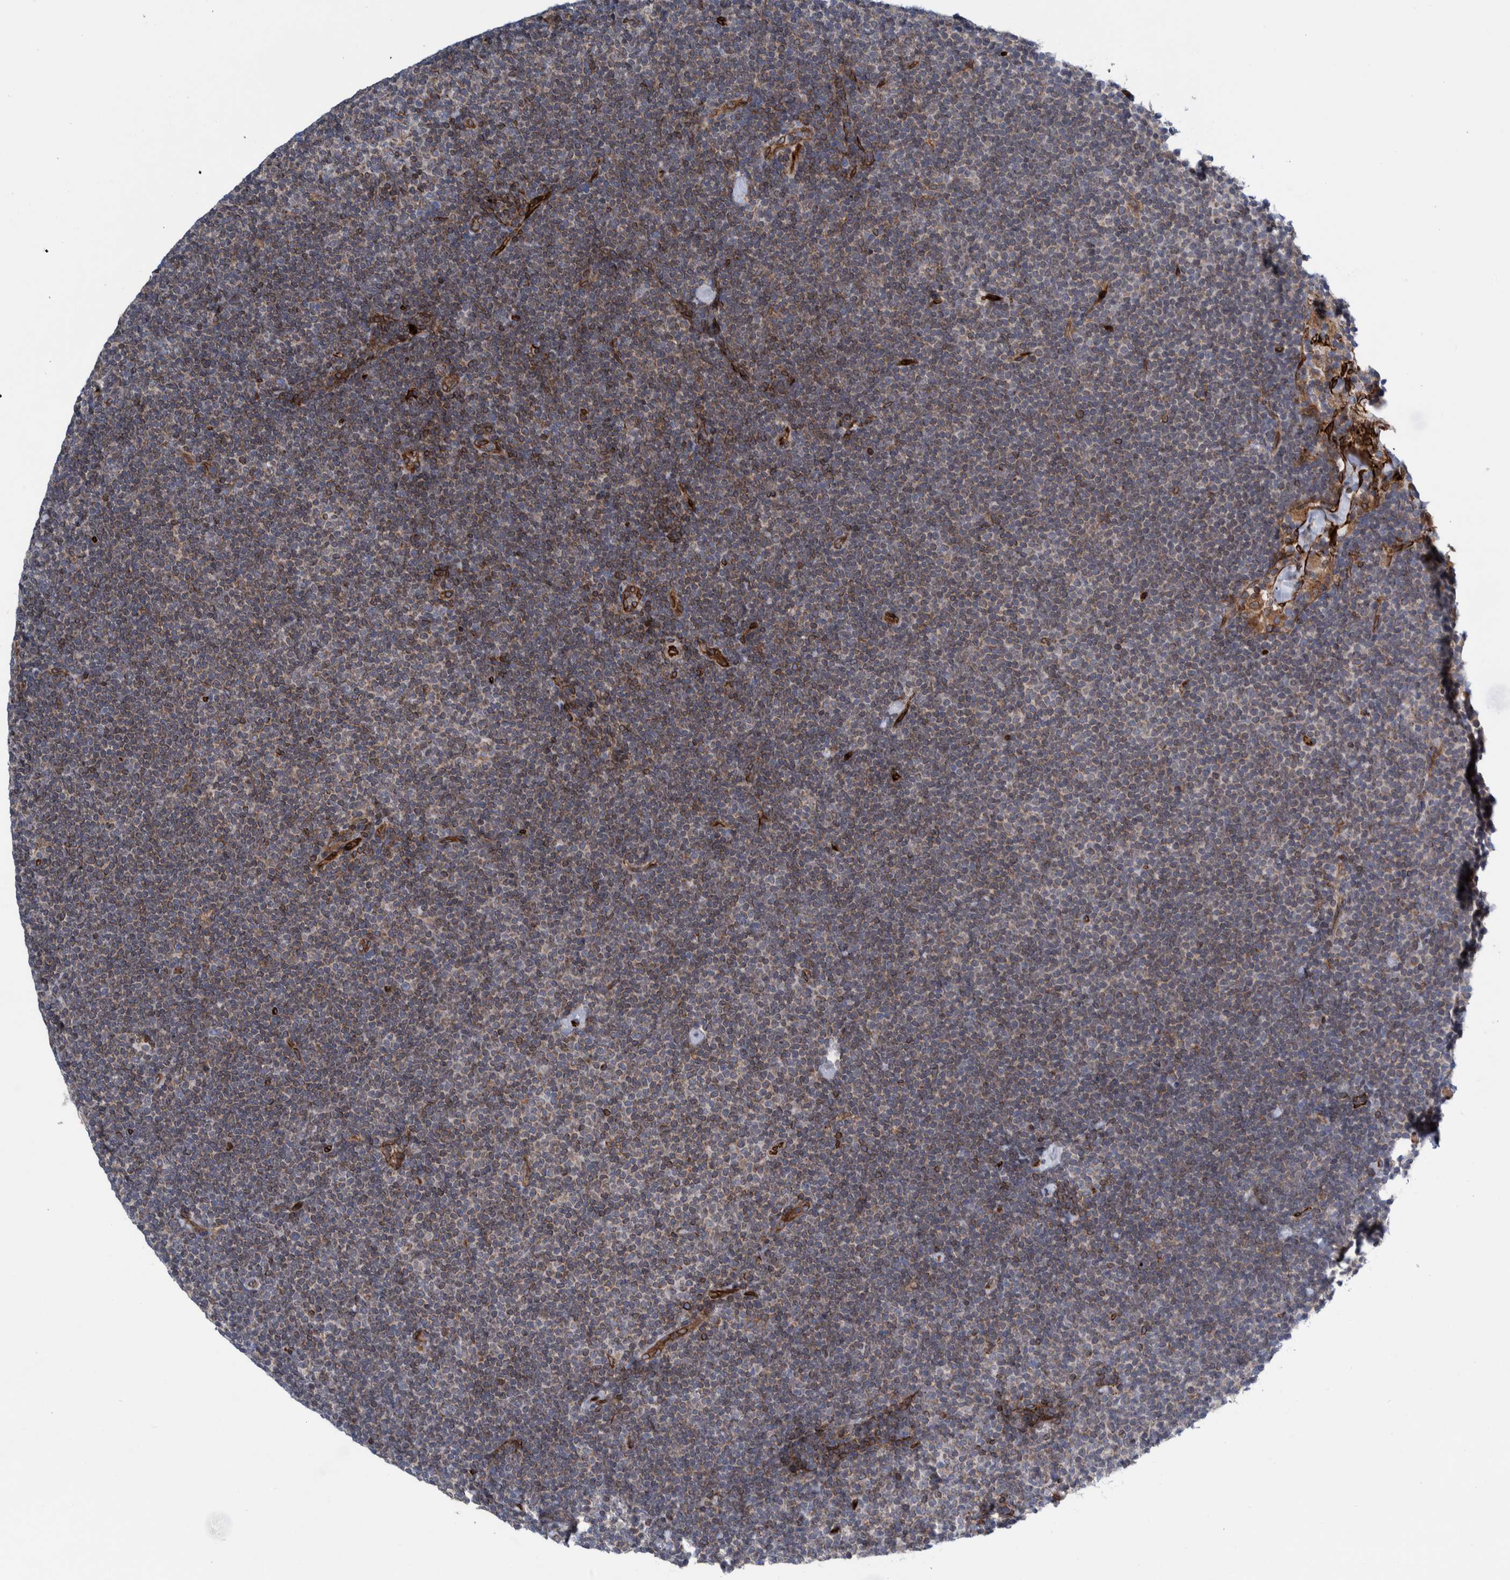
{"staining": {"intensity": "moderate", "quantity": "25%-75%", "location": "cytoplasmic/membranous"}, "tissue": "lymphoma", "cell_type": "Tumor cells", "image_type": "cancer", "snomed": [{"axis": "morphology", "description": "Malignant lymphoma, non-Hodgkin's type, Low grade"}, {"axis": "topography", "description": "Lymph node"}], "caption": "Low-grade malignant lymphoma, non-Hodgkin's type was stained to show a protein in brown. There is medium levels of moderate cytoplasmic/membranous positivity in about 25%-75% of tumor cells.", "gene": "THEM6", "patient": {"sex": "female", "age": 53}}